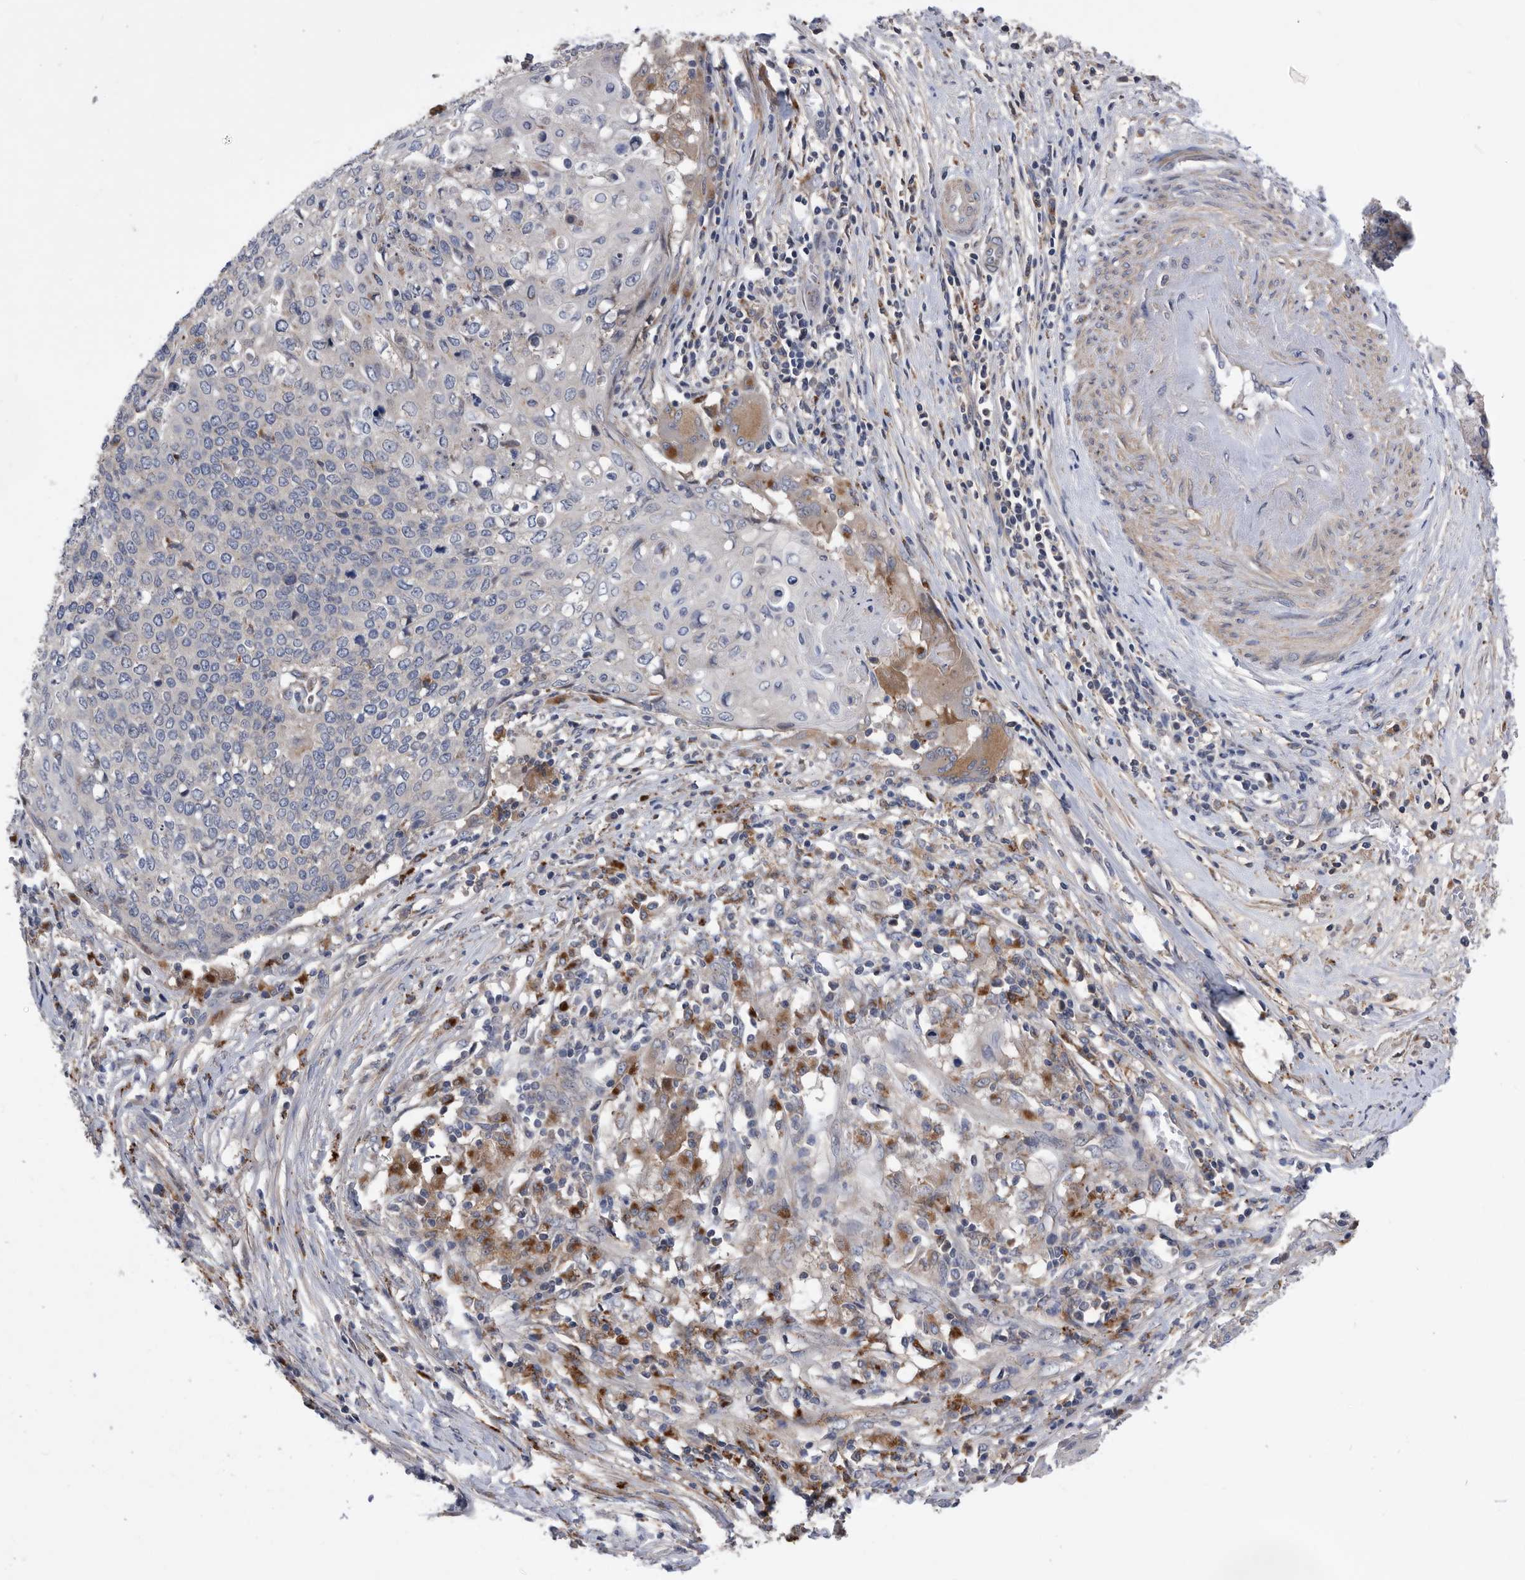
{"staining": {"intensity": "negative", "quantity": "none", "location": "none"}, "tissue": "cervical cancer", "cell_type": "Tumor cells", "image_type": "cancer", "snomed": [{"axis": "morphology", "description": "Squamous cell carcinoma, NOS"}, {"axis": "topography", "description": "Cervix"}], "caption": "Histopathology image shows no significant protein expression in tumor cells of cervical squamous cell carcinoma.", "gene": "BAIAP3", "patient": {"sex": "female", "age": 39}}